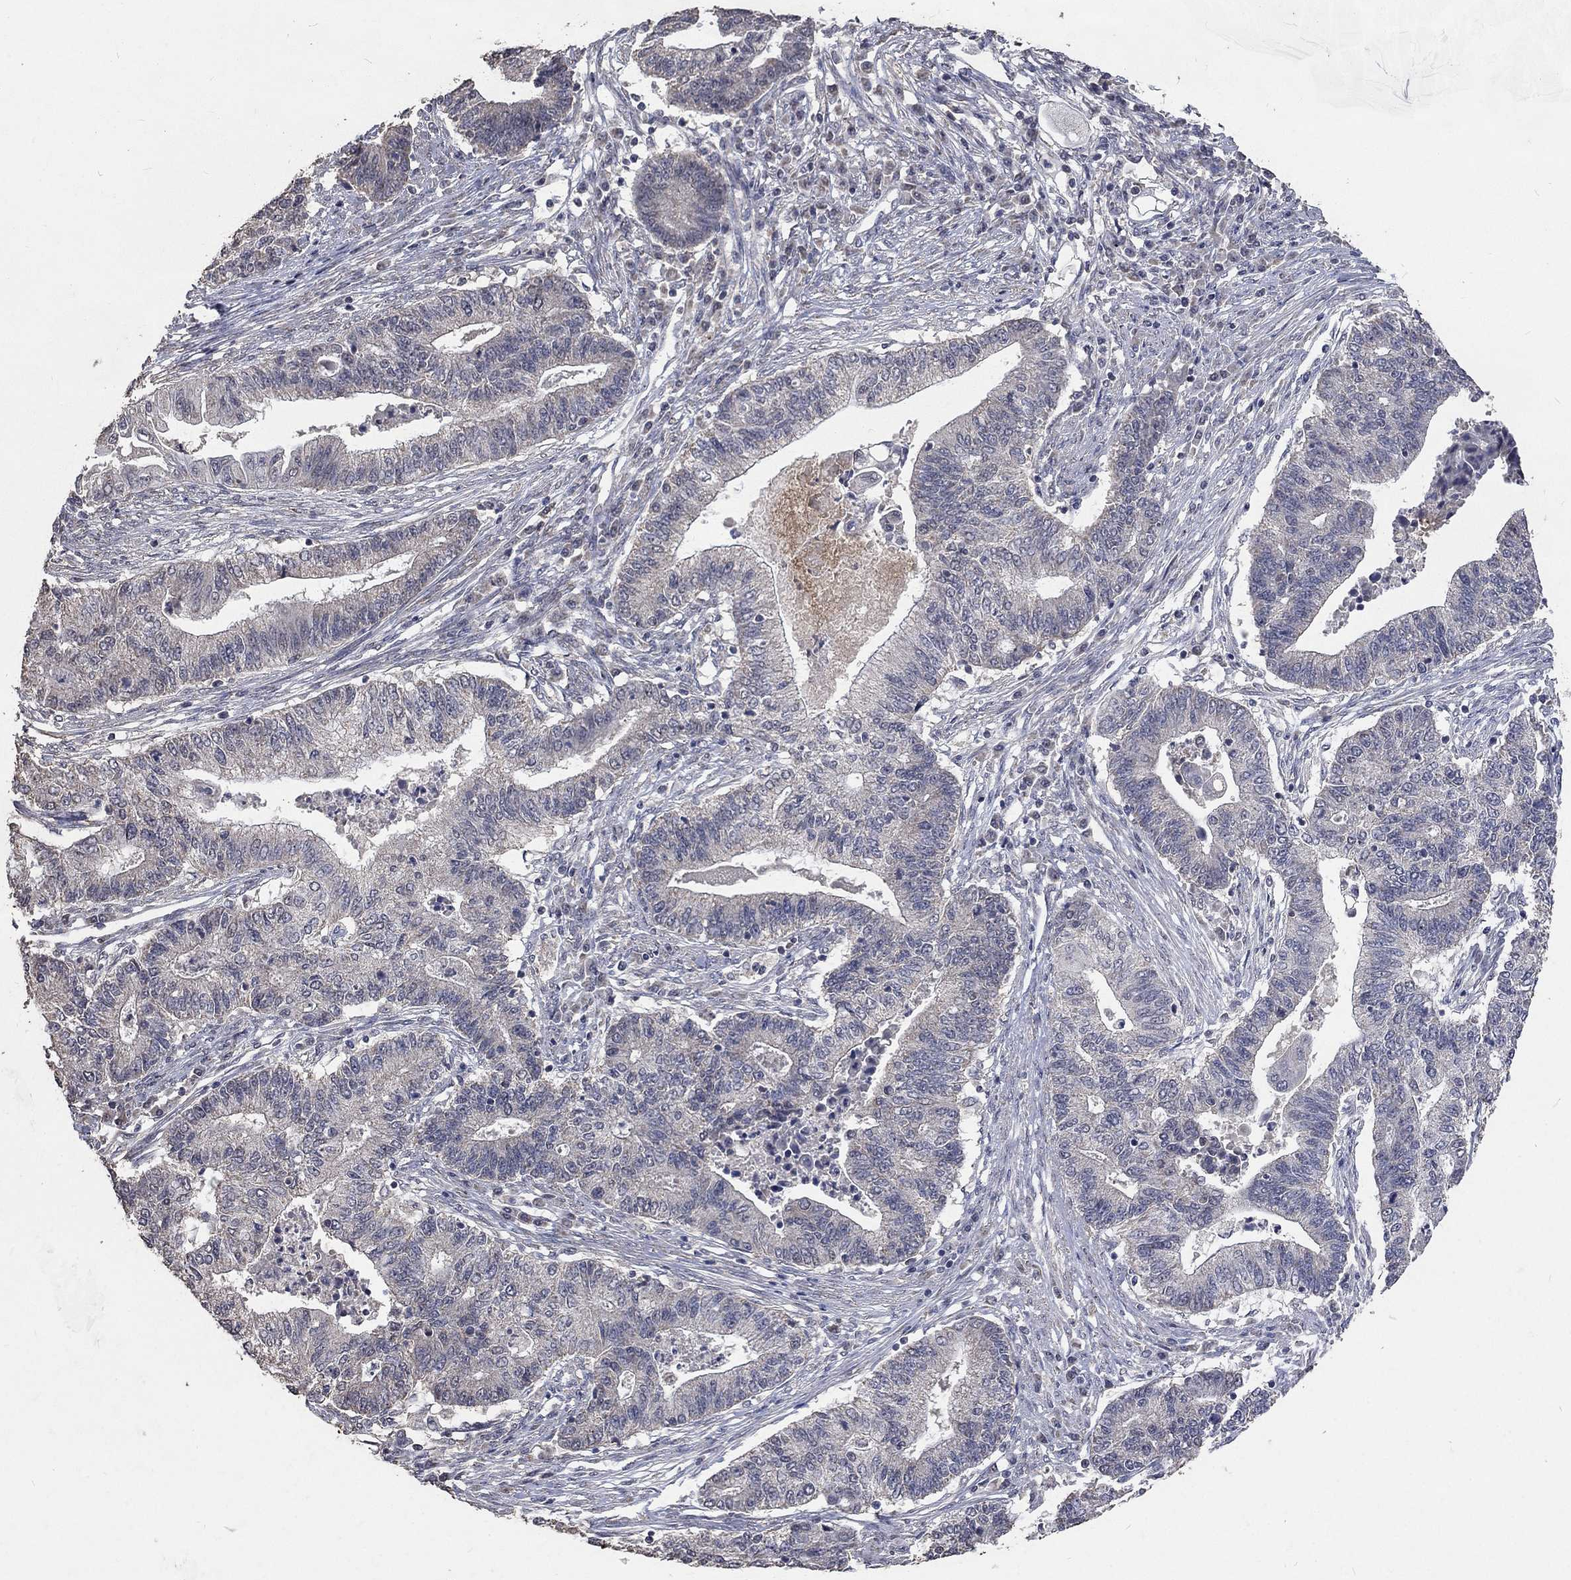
{"staining": {"intensity": "negative", "quantity": "none", "location": "none"}, "tissue": "endometrial cancer", "cell_type": "Tumor cells", "image_type": "cancer", "snomed": [{"axis": "morphology", "description": "Adenocarcinoma, NOS"}, {"axis": "topography", "description": "Uterus"}, {"axis": "topography", "description": "Endometrium"}], "caption": "IHC of human adenocarcinoma (endometrial) shows no positivity in tumor cells.", "gene": "SPATA33", "patient": {"sex": "female", "age": 54}}